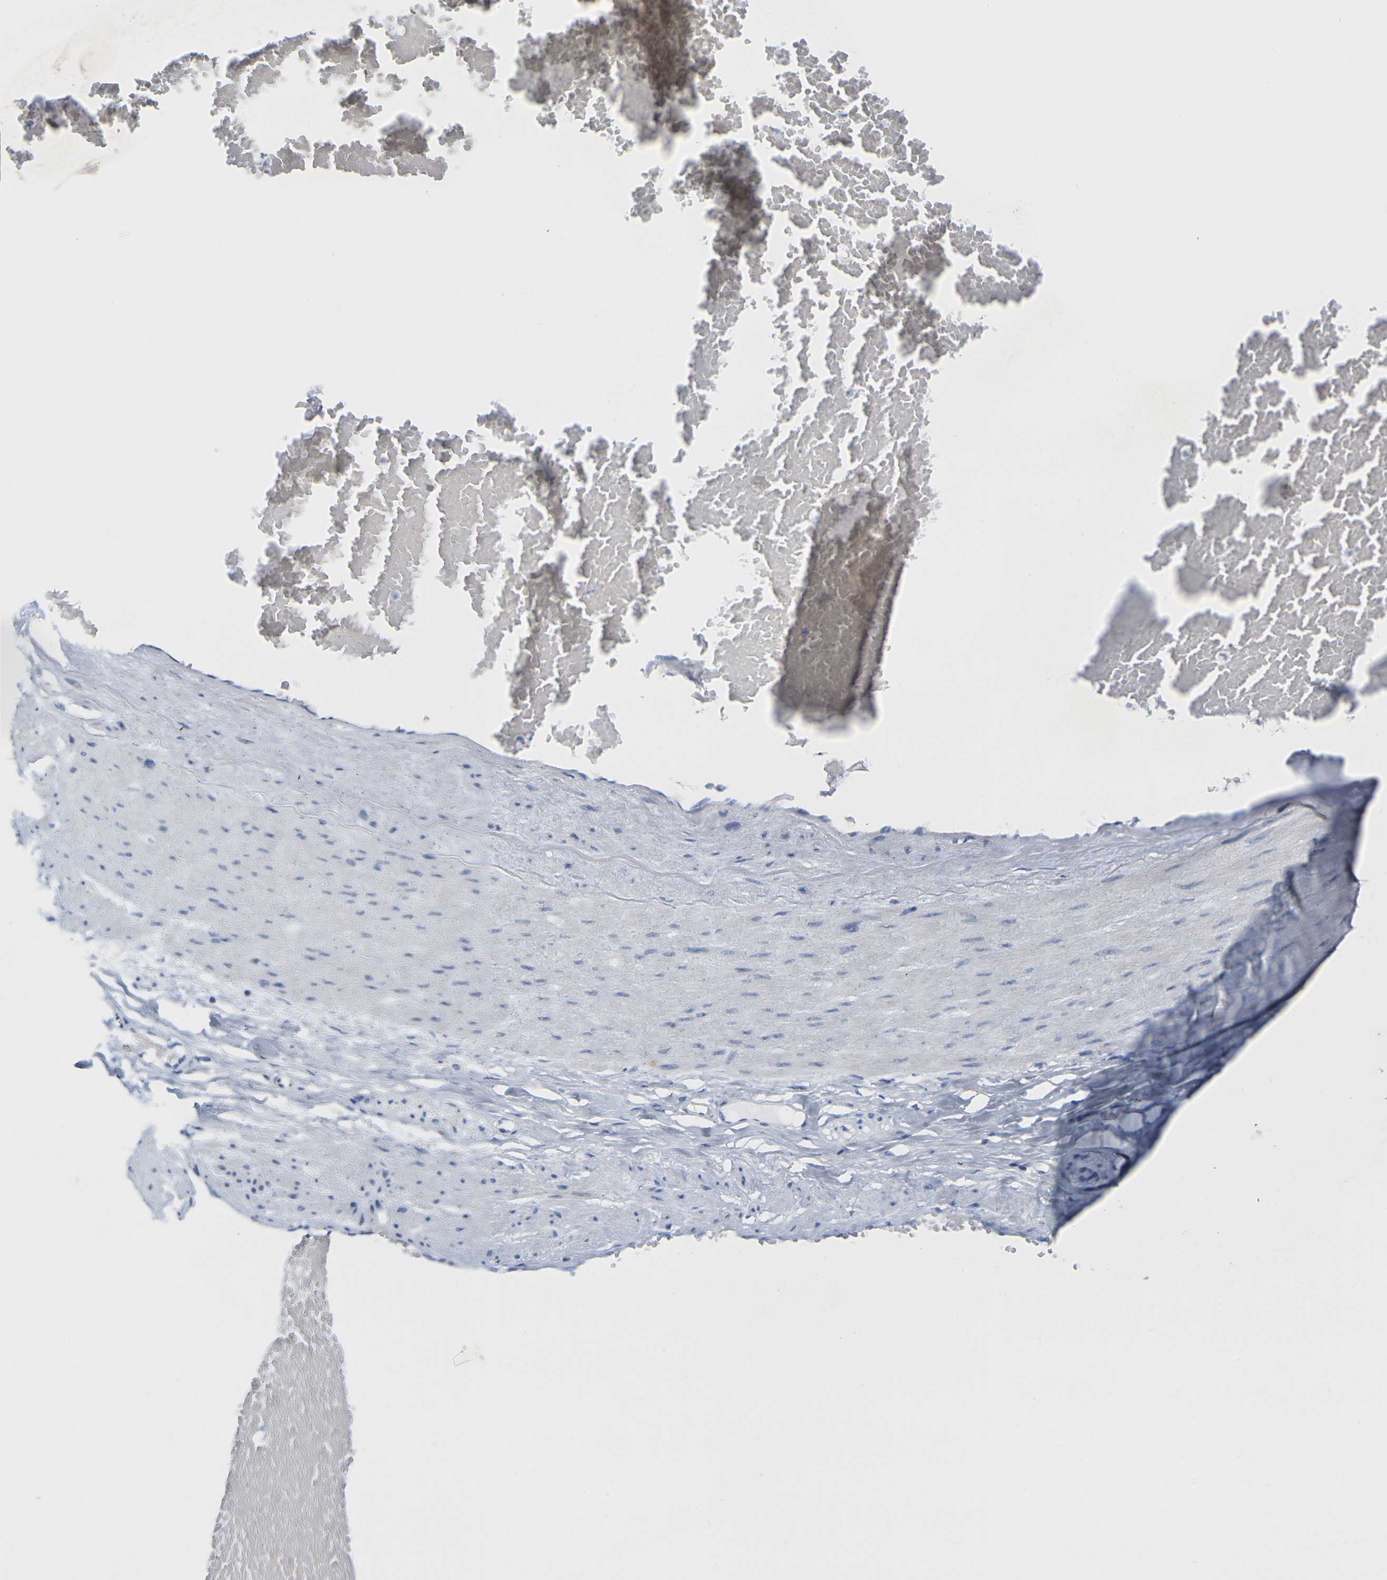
{"staining": {"intensity": "negative", "quantity": "none", "location": "none"}, "tissue": "adipose tissue", "cell_type": "Adipocytes", "image_type": "normal", "snomed": [{"axis": "morphology", "description": "Normal tissue, NOS"}, {"axis": "topography", "description": "Soft tissue"}, {"axis": "topography", "description": "Vascular tissue"}], "caption": "Image shows no significant protein expression in adipocytes of unremarkable adipose tissue. Brightfield microscopy of immunohistochemistry stained with DAB (brown) and hematoxylin (blue), captured at high magnification.", "gene": "TMEM204", "patient": {"sex": "female", "age": 35}}